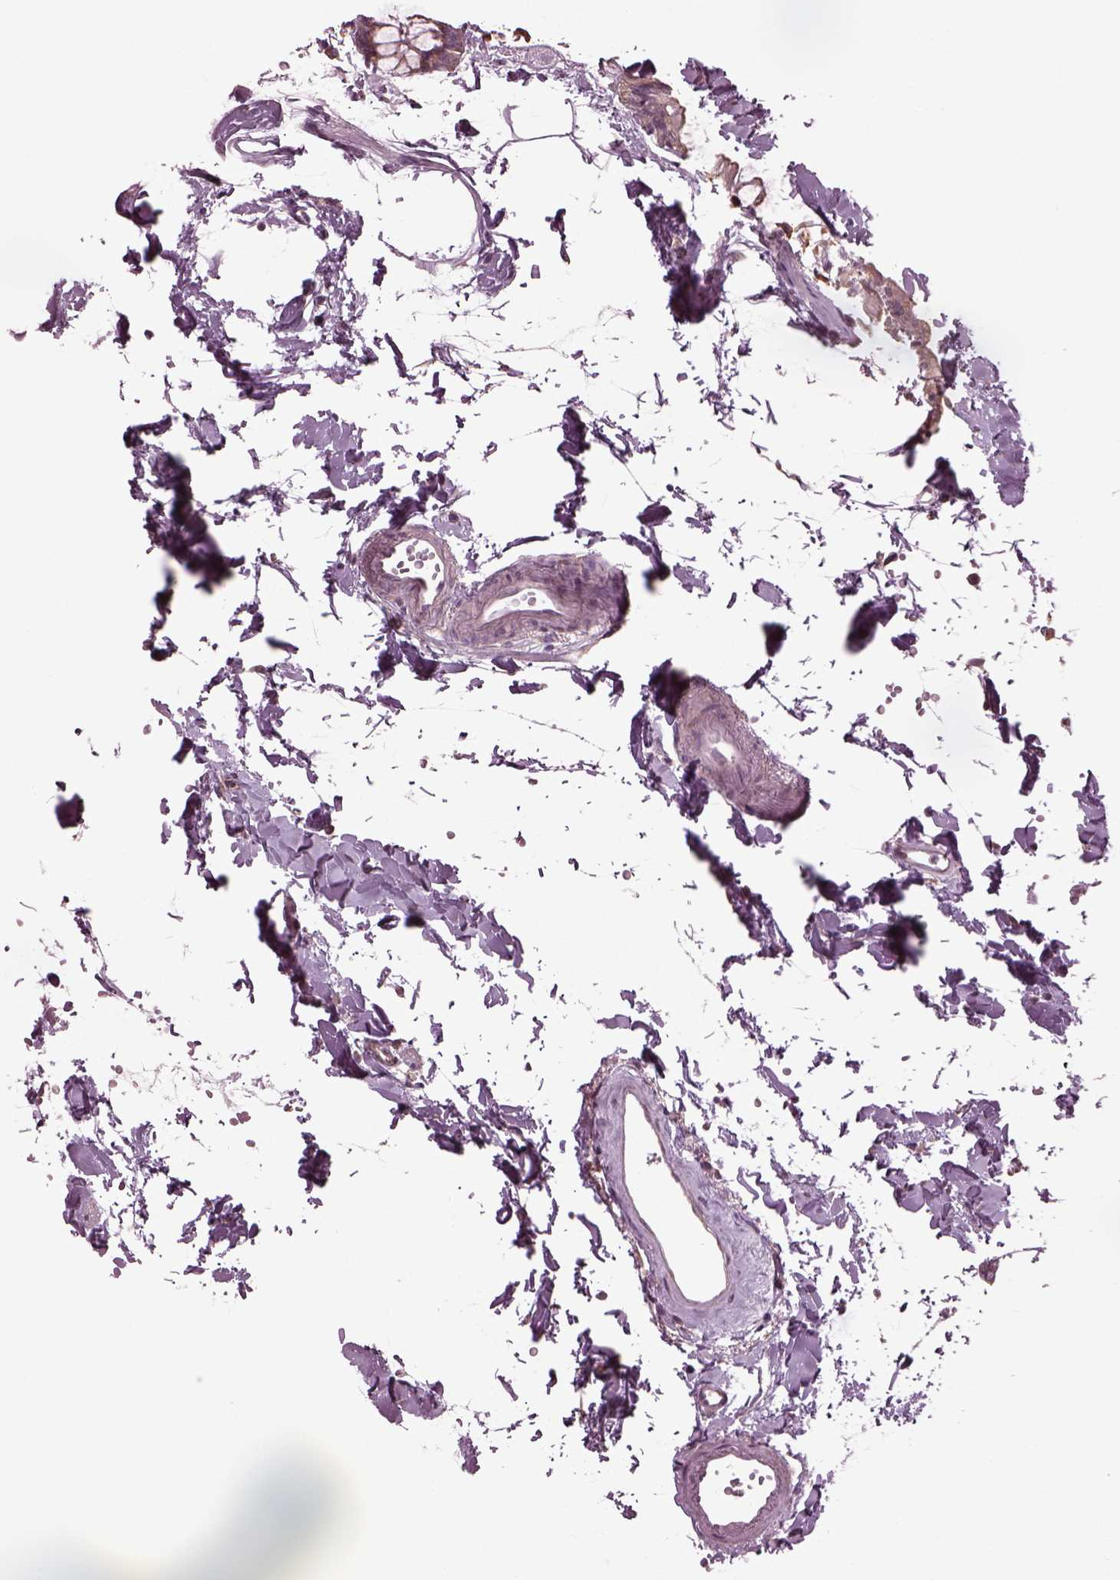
{"staining": {"intensity": "negative", "quantity": "none", "location": "none"}, "tissue": "colon", "cell_type": "Endothelial cells", "image_type": "normal", "snomed": [{"axis": "morphology", "description": "Normal tissue, NOS"}, {"axis": "topography", "description": "Colon"}], "caption": "High magnification brightfield microscopy of unremarkable colon stained with DAB (3,3'-diaminobenzidine) (brown) and counterstained with hematoxylin (blue): endothelial cells show no significant positivity. (Brightfield microscopy of DAB immunohistochemistry (IHC) at high magnification).", "gene": "CABP5", "patient": {"sex": "female", "age": 84}}